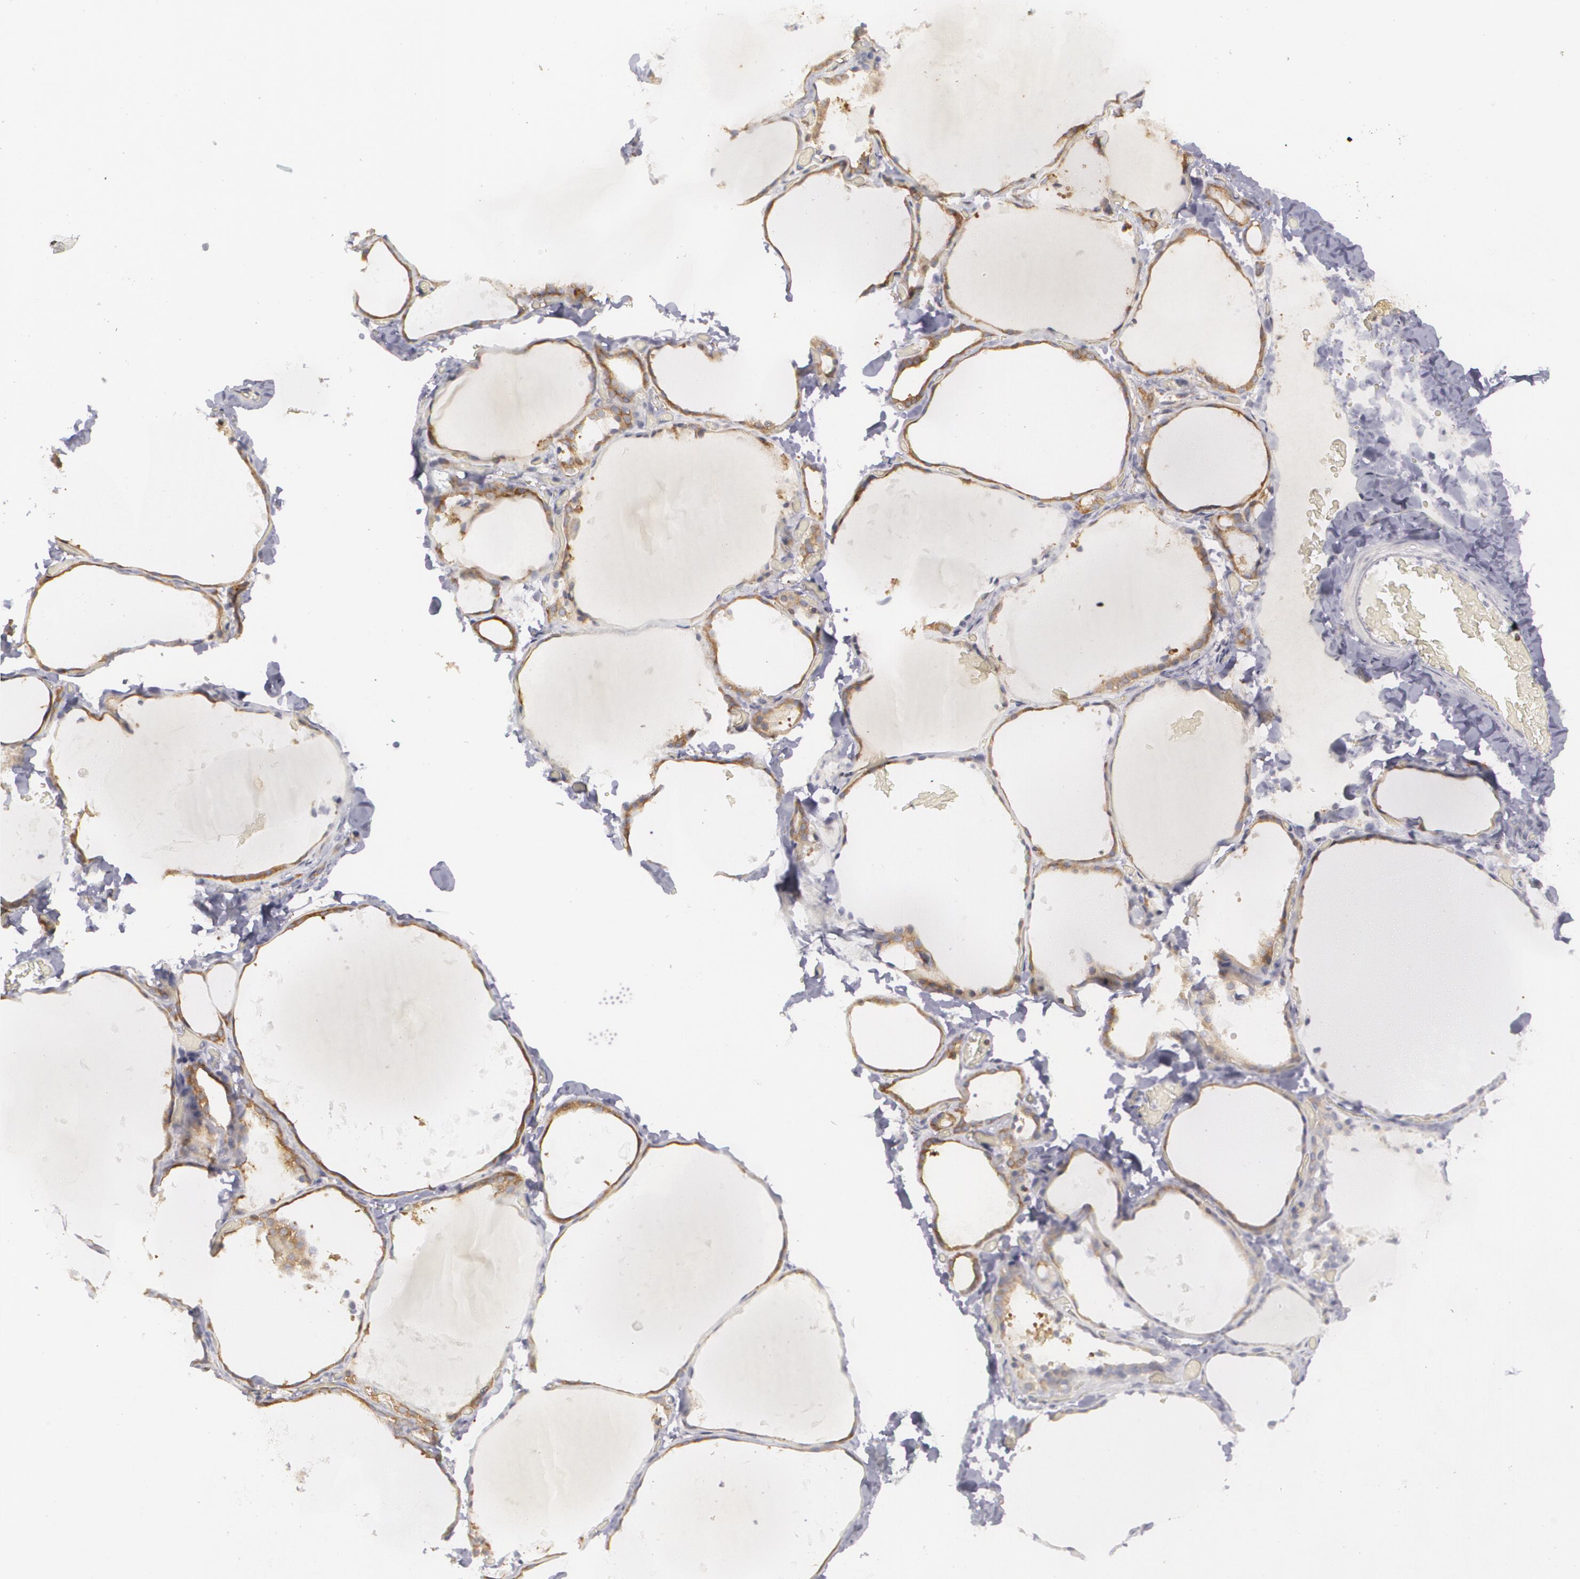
{"staining": {"intensity": "weak", "quantity": ">75%", "location": "cytoplasmic/membranous"}, "tissue": "thyroid gland", "cell_type": "Glandular cells", "image_type": "normal", "snomed": [{"axis": "morphology", "description": "Normal tissue, NOS"}, {"axis": "topography", "description": "Thyroid gland"}], "caption": "This photomicrograph shows immunohistochemistry (IHC) staining of normal thyroid gland, with low weak cytoplasmic/membranous staining in about >75% of glandular cells.", "gene": "BIN1", "patient": {"sex": "female", "age": 22}}